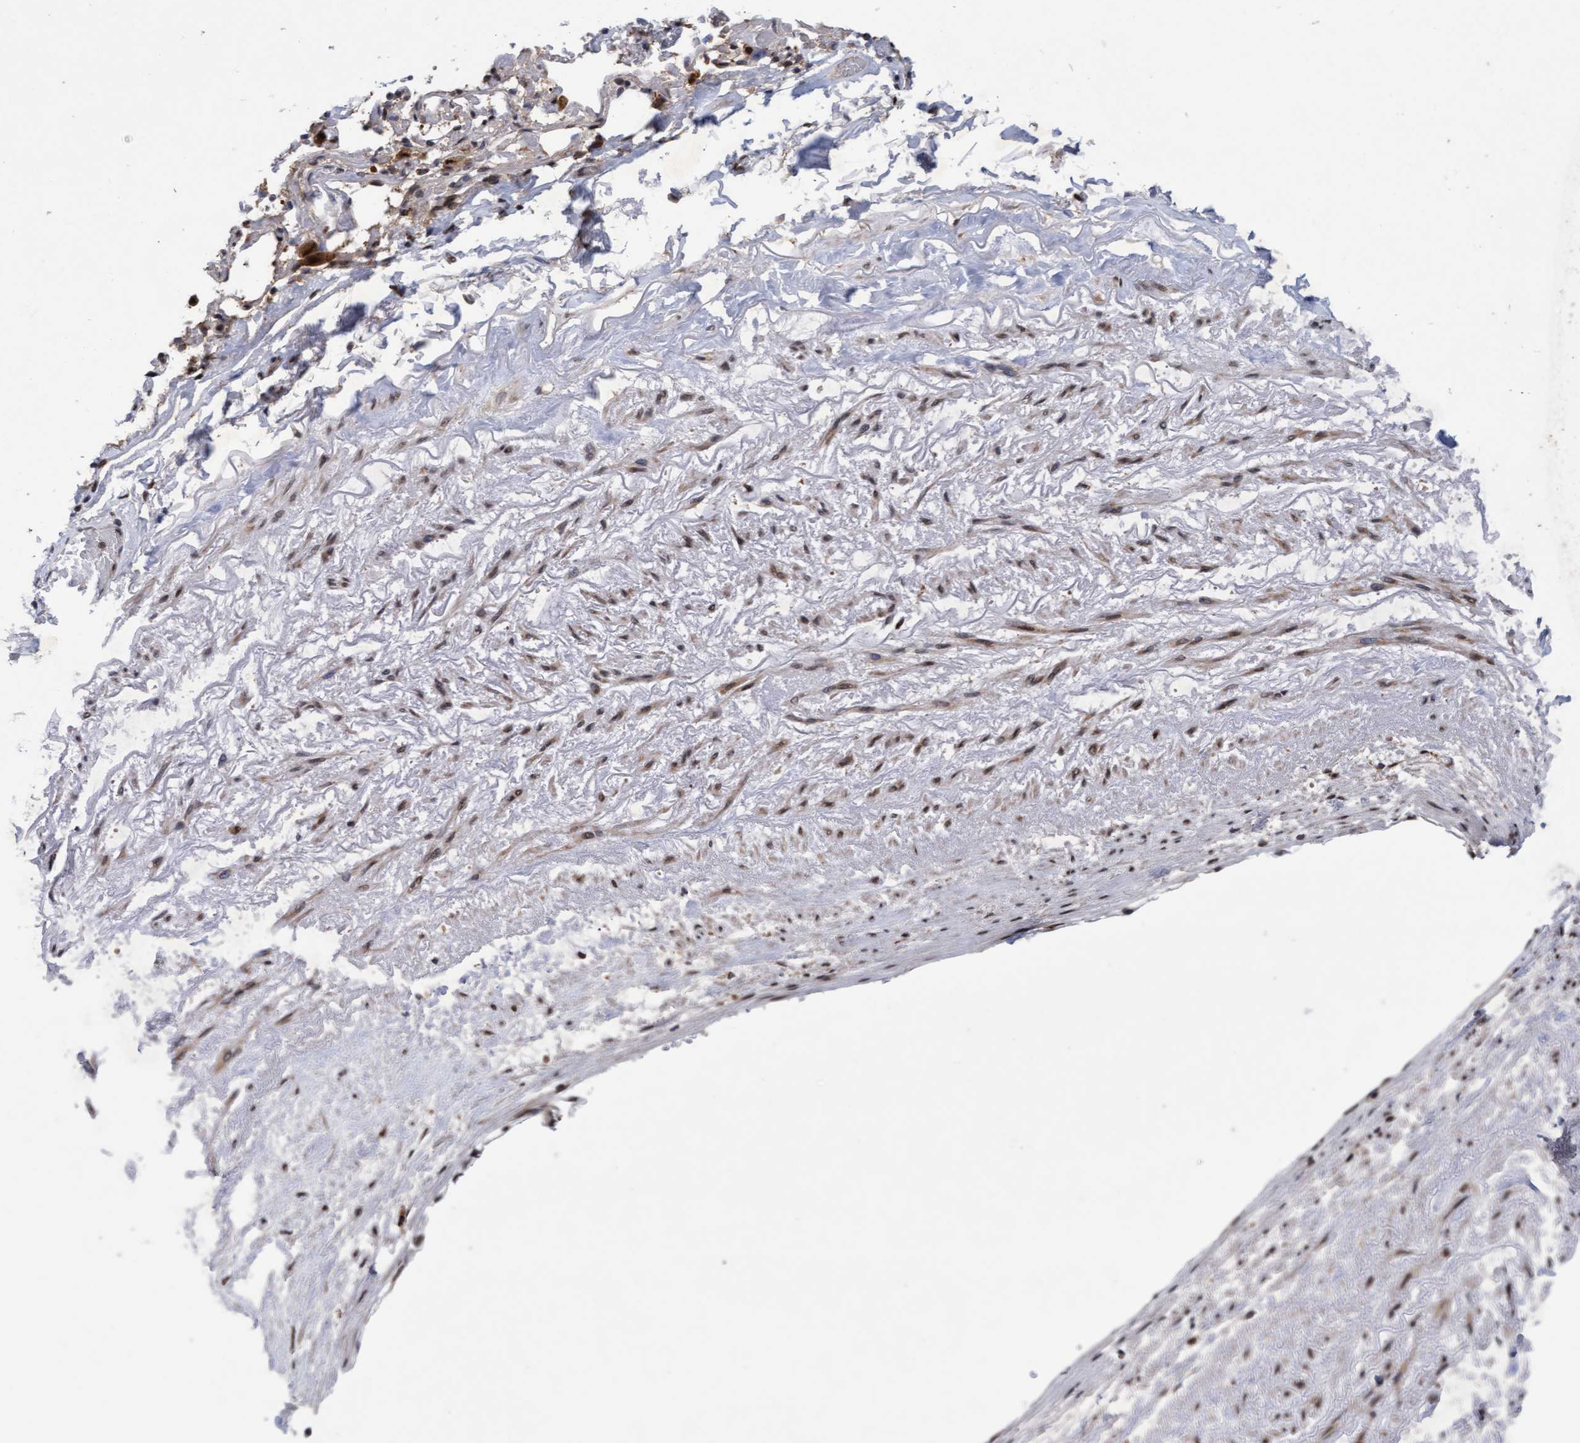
{"staining": {"intensity": "moderate", "quantity": "25%-75%", "location": "nuclear"}, "tissue": "adipose tissue", "cell_type": "Adipocytes", "image_type": "normal", "snomed": [{"axis": "morphology", "description": "Normal tissue, NOS"}, {"axis": "topography", "description": "Cartilage tissue"}, {"axis": "topography", "description": "Lung"}], "caption": "Protein staining exhibits moderate nuclear positivity in about 25%-75% of adipocytes in benign adipose tissue.", "gene": "TANC2", "patient": {"sex": "female", "age": 77}}